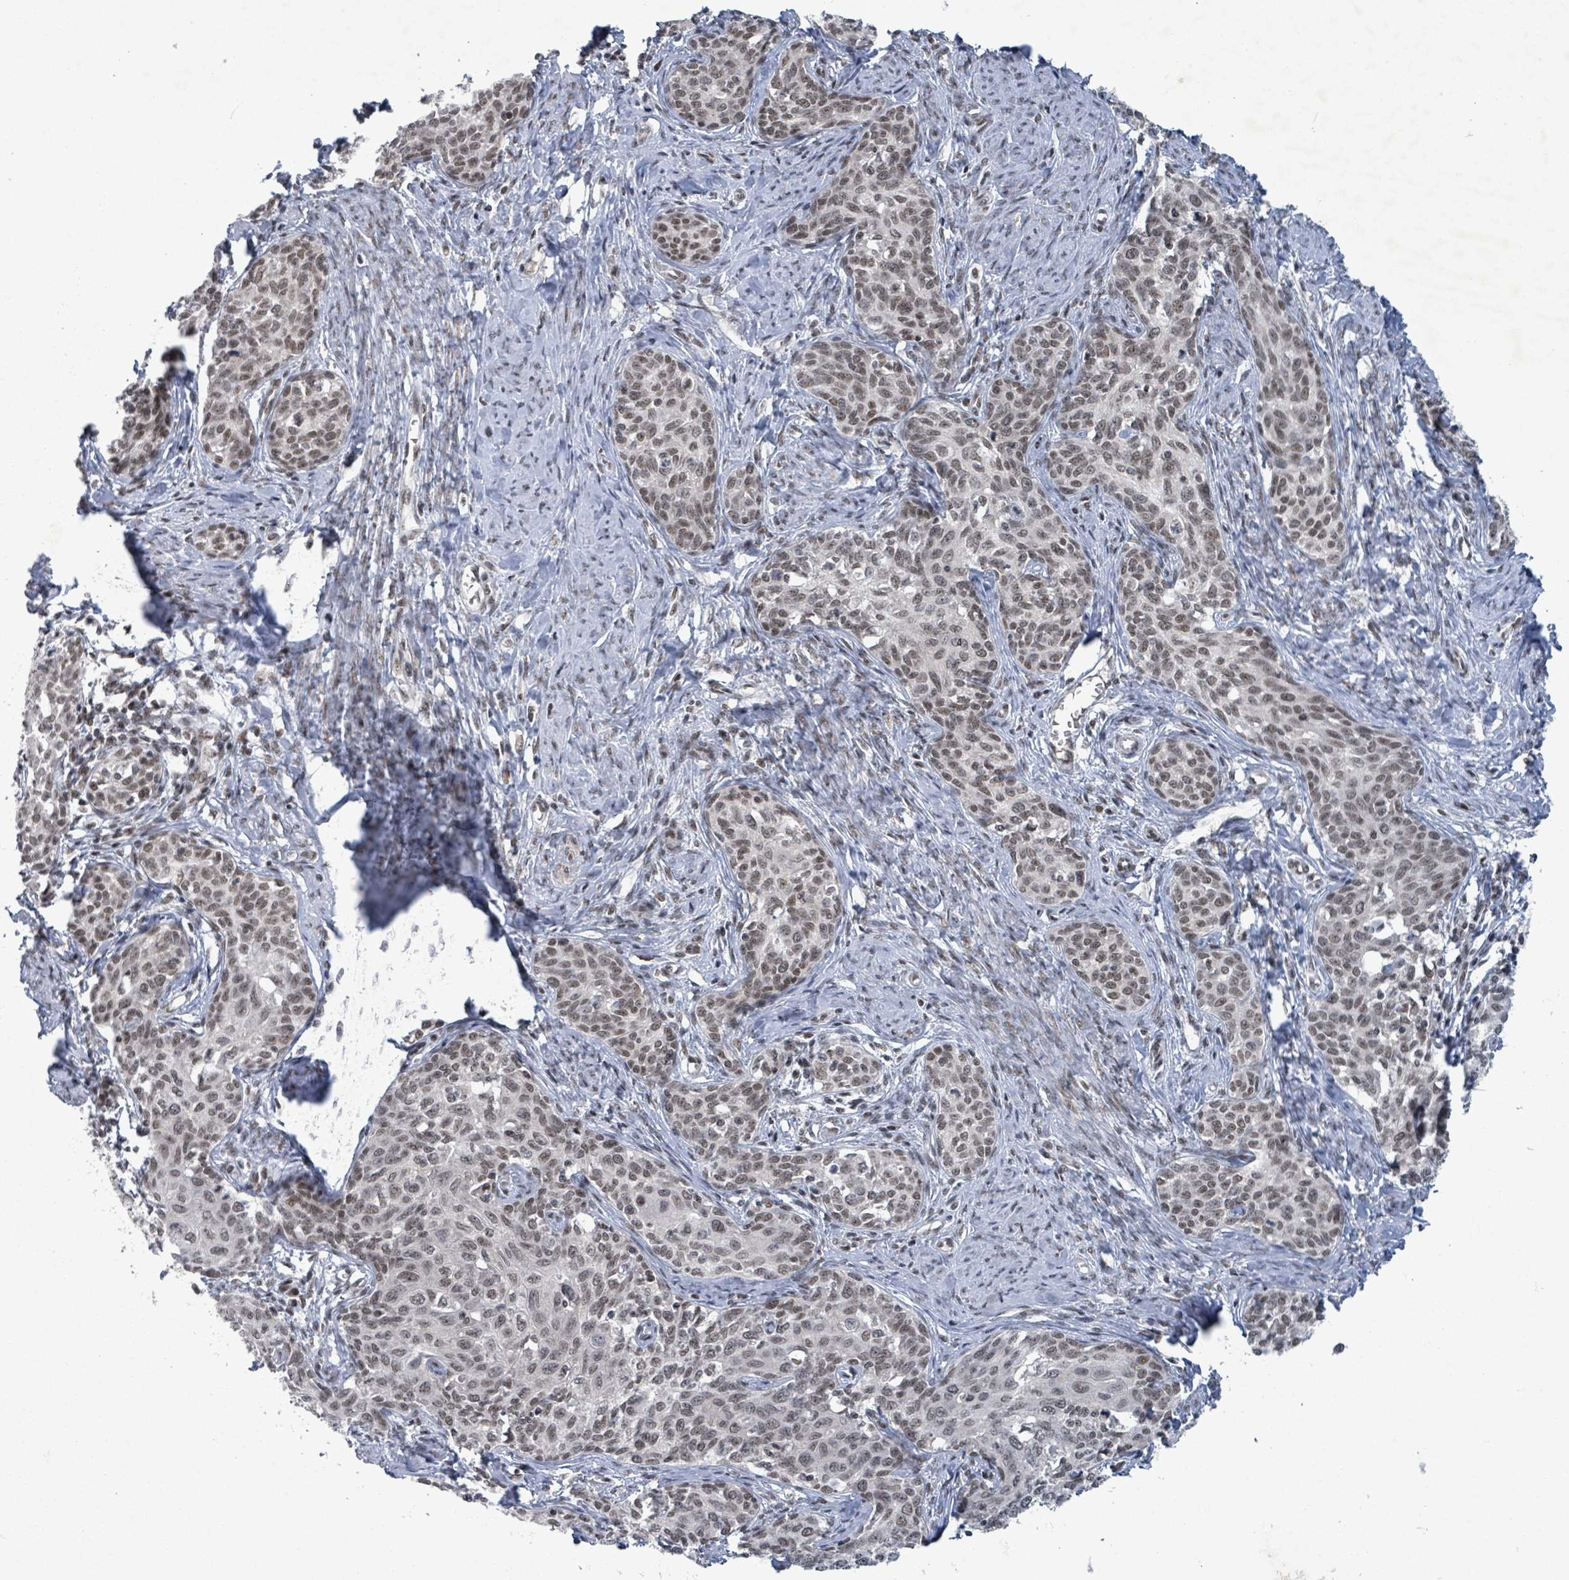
{"staining": {"intensity": "weak", "quantity": ">75%", "location": "nuclear"}, "tissue": "cervical cancer", "cell_type": "Tumor cells", "image_type": "cancer", "snomed": [{"axis": "morphology", "description": "Squamous cell carcinoma, NOS"}, {"axis": "morphology", "description": "Adenocarcinoma, NOS"}, {"axis": "topography", "description": "Cervix"}], "caption": "Weak nuclear expression is appreciated in about >75% of tumor cells in squamous cell carcinoma (cervical). (Stains: DAB in brown, nuclei in blue, Microscopy: brightfield microscopy at high magnification).", "gene": "BANP", "patient": {"sex": "female", "age": 52}}